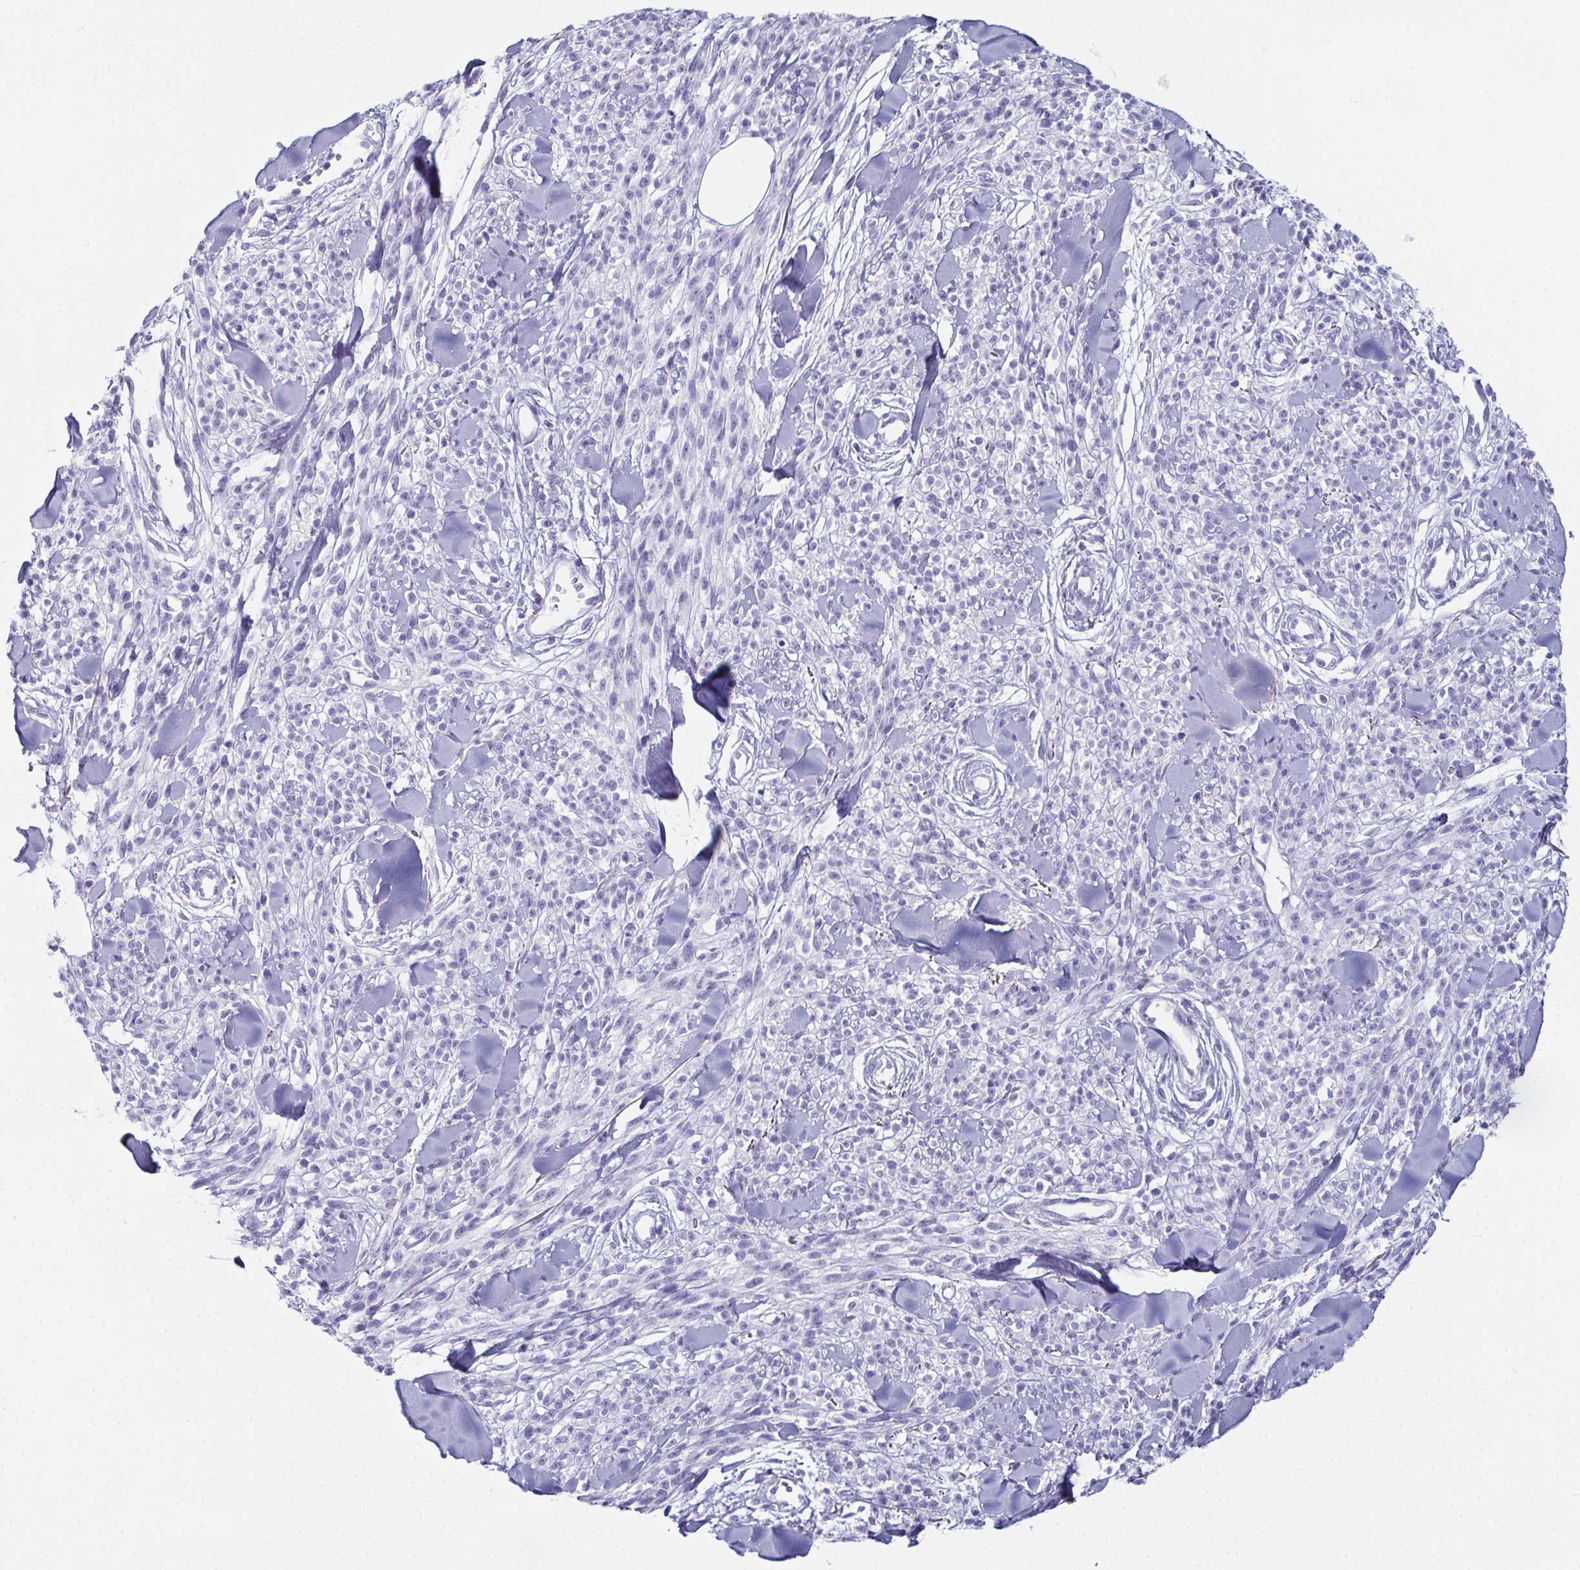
{"staining": {"intensity": "negative", "quantity": "none", "location": "none"}, "tissue": "melanoma", "cell_type": "Tumor cells", "image_type": "cancer", "snomed": [{"axis": "morphology", "description": "Malignant melanoma, NOS"}, {"axis": "topography", "description": "Skin"}, {"axis": "topography", "description": "Skin of trunk"}], "caption": "This photomicrograph is of malignant melanoma stained with IHC to label a protein in brown with the nuclei are counter-stained blue. There is no staining in tumor cells. (Immunohistochemistry (ihc), brightfield microscopy, high magnification).", "gene": "ENKUR", "patient": {"sex": "male", "age": 74}}